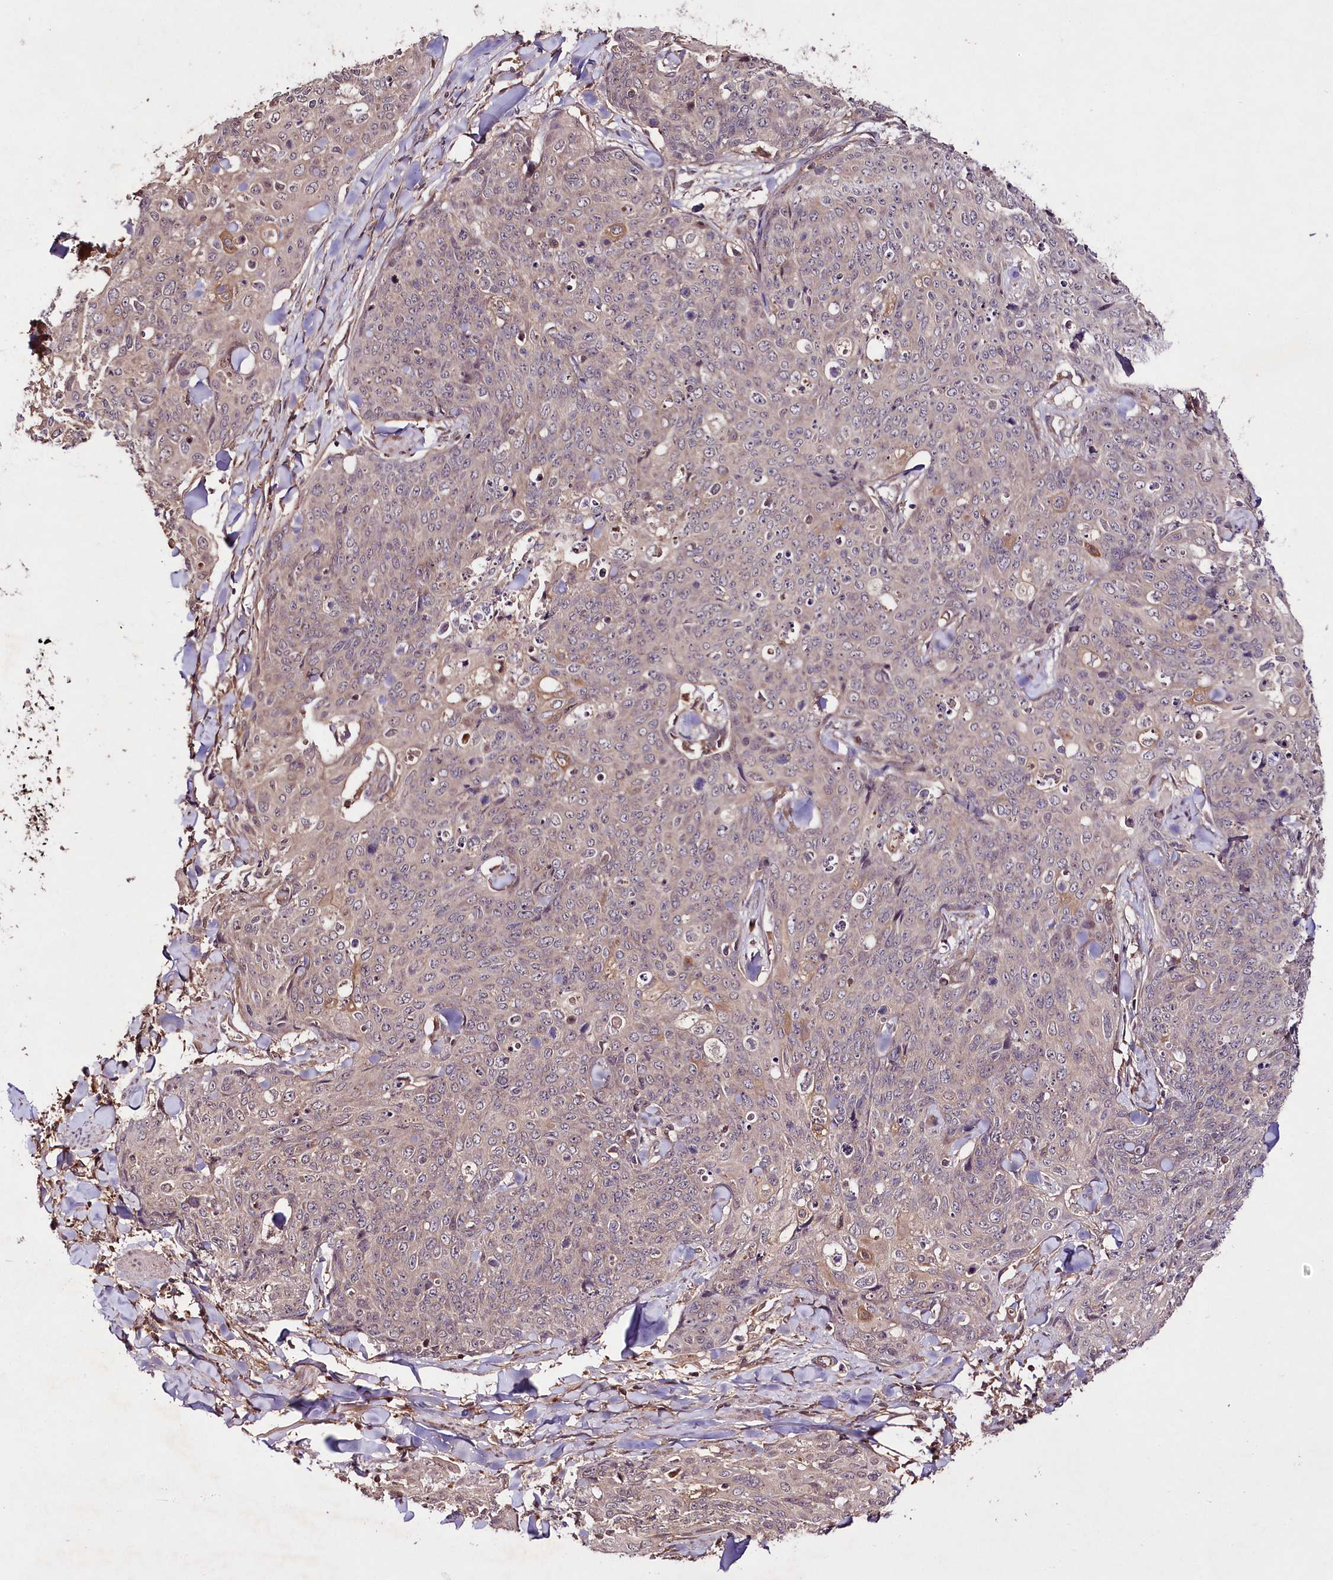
{"staining": {"intensity": "moderate", "quantity": "<25%", "location": "cytoplasmic/membranous"}, "tissue": "skin cancer", "cell_type": "Tumor cells", "image_type": "cancer", "snomed": [{"axis": "morphology", "description": "Squamous cell carcinoma, NOS"}, {"axis": "topography", "description": "Skin"}, {"axis": "topography", "description": "Vulva"}], "caption": "An image showing moderate cytoplasmic/membranous expression in approximately <25% of tumor cells in squamous cell carcinoma (skin), as visualized by brown immunohistochemical staining.", "gene": "TNPO3", "patient": {"sex": "female", "age": 85}}